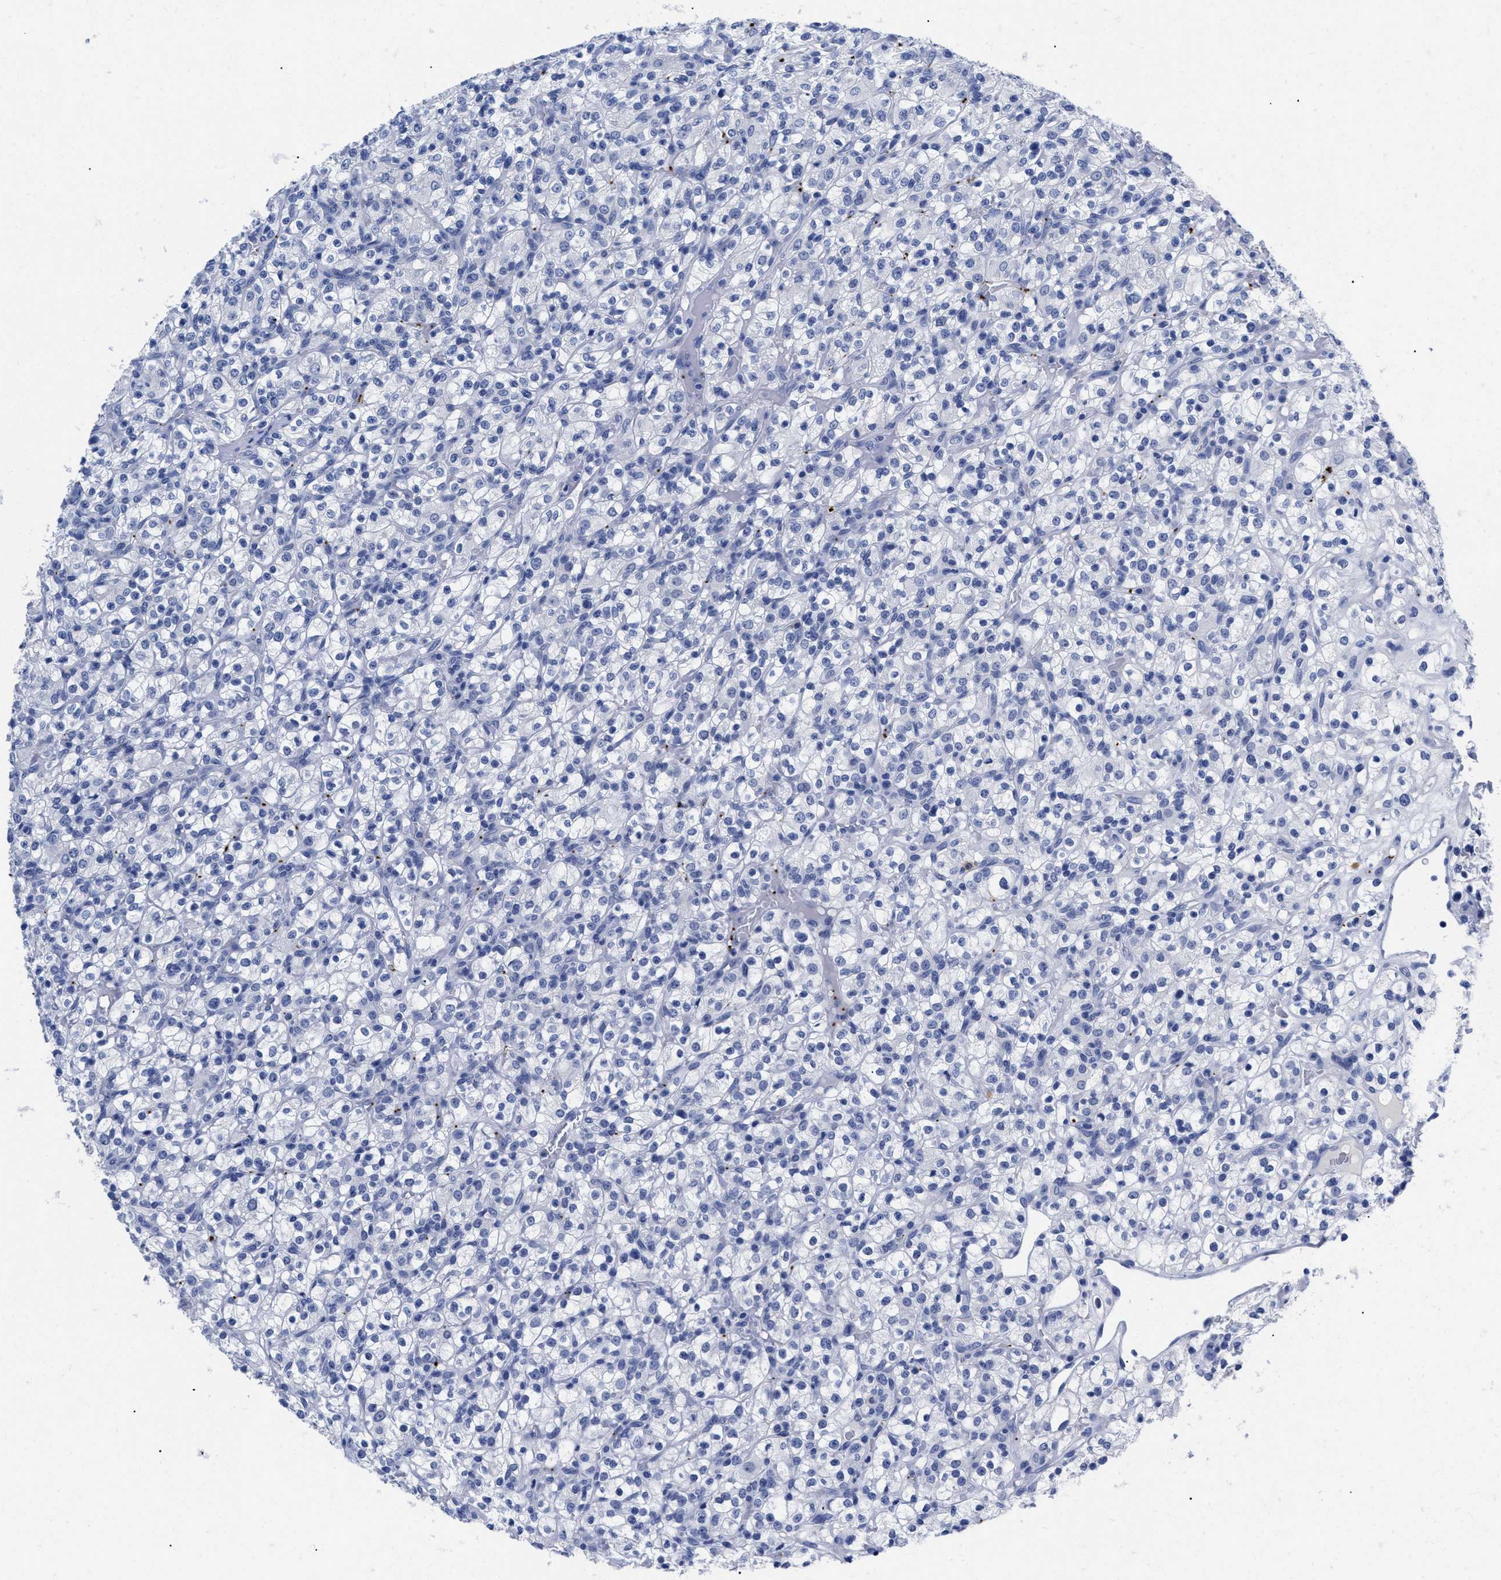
{"staining": {"intensity": "negative", "quantity": "none", "location": "none"}, "tissue": "renal cancer", "cell_type": "Tumor cells", "image_type": "cancer", "snomed": [{"axis": "morphology", "description": "Normal tissue, NOS"}, {"axis": "morphology", "description": "Adenocarcinoma, NOS"}, {"axis": "topography", "description": "Kidney"}], "caption": "This micrograph is of renal cancer (adenocarcinoma) stained with immunohistochemistry to label a protein in brown with the nuclei are counter-stained blue. There is no staining in tumor cells.", "gene": "TREML1", "patient": {"sex": "female", "age": 72}}